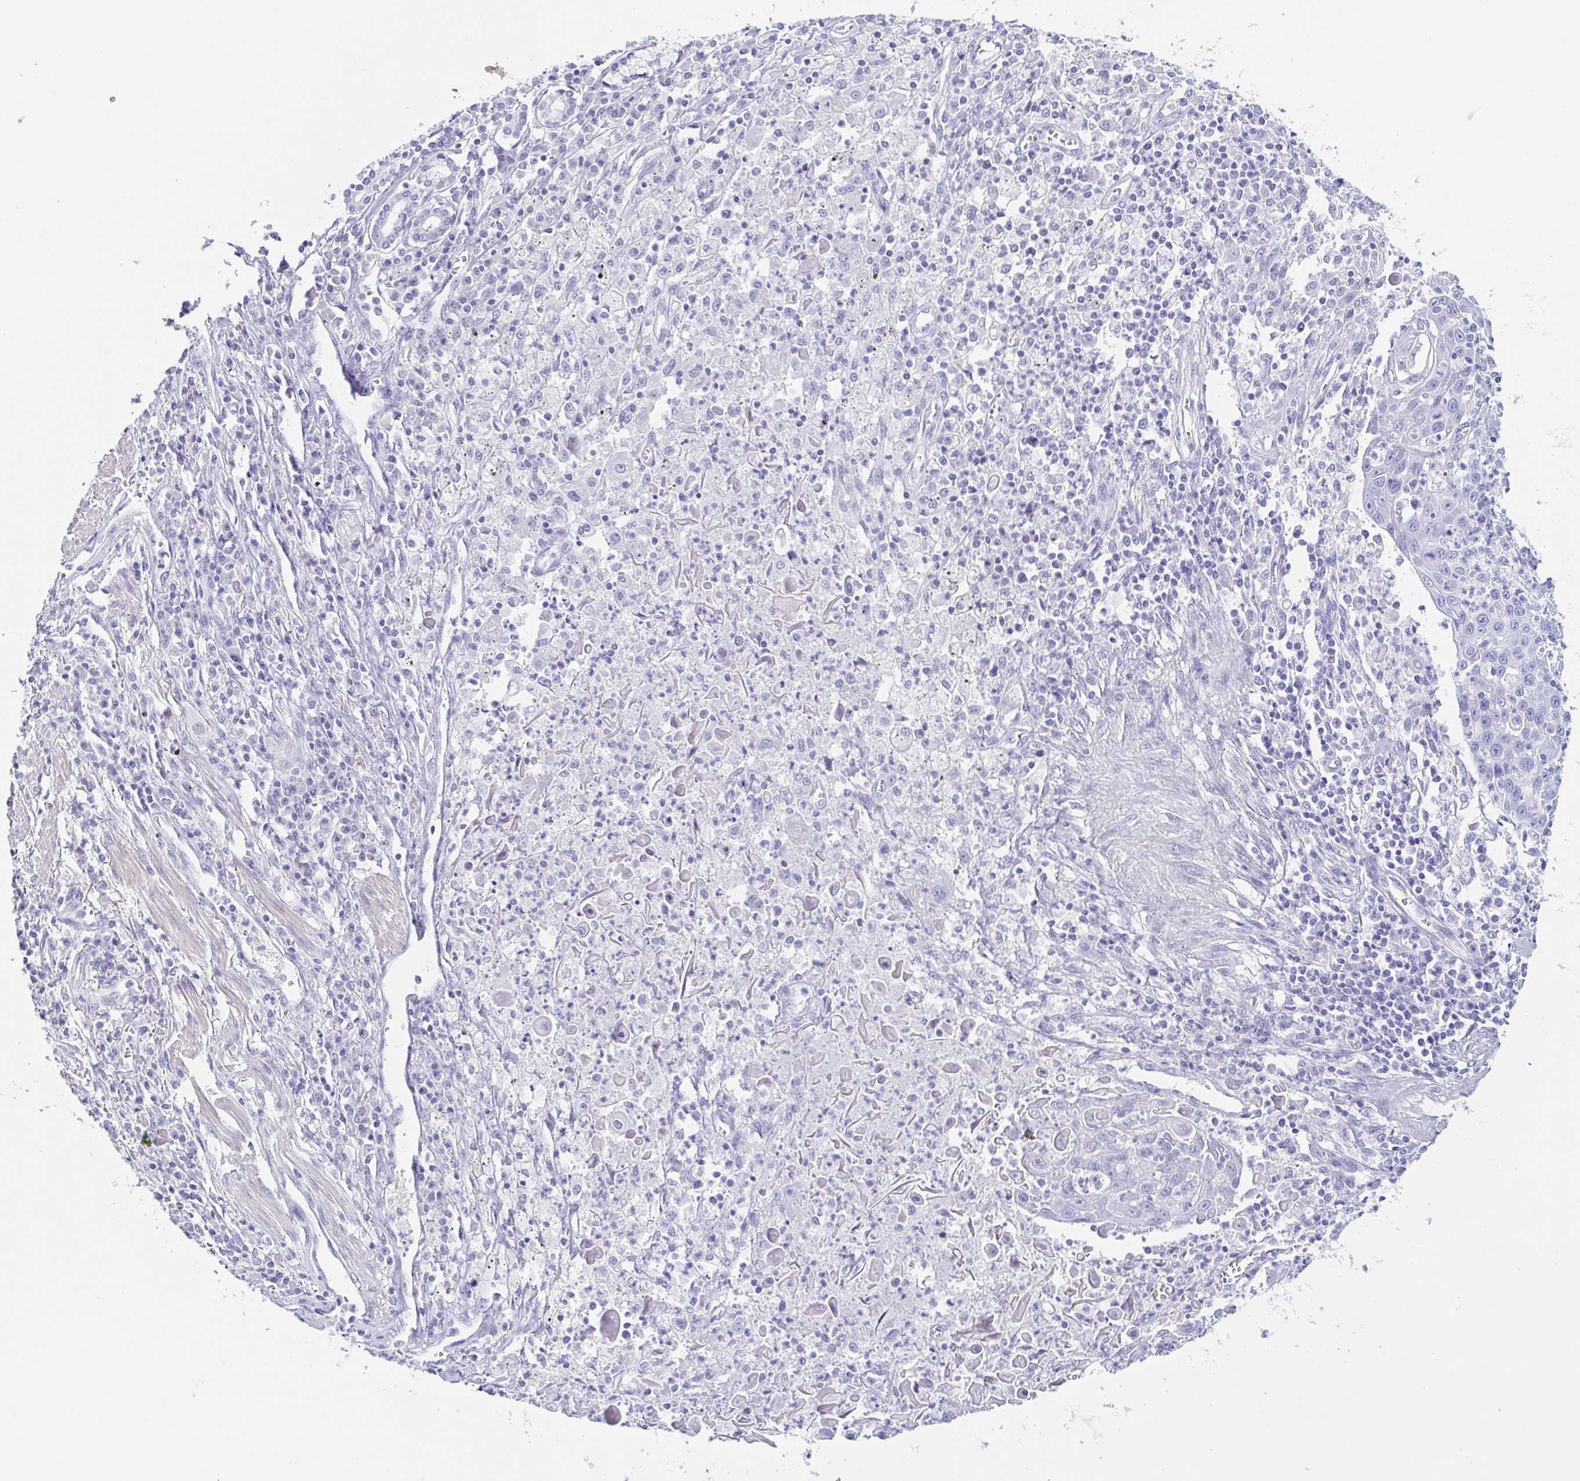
{"staining": {"intensity": "negative", "quantity": "none", "location": "none"}, "tissue": "lung cancer", "cell_type": "Tumor cells", "image_type": "cancer", "snomed": [{"axis": "morphology", "description": "Squamous cell carcinoma, NOS"}, {"axis": "morphology", "description": "Squamous cell carcinoma, metastatic, NOS"}, {"axis": "topography", "description": "Lung"}, {"axis": "topography", "description": "Pleura, NOS"}], "caption": "DAB (3,3'-diaminobenzidine) immunohistochemical staining of squamous cell carcinoma (lung) reveals no significant expression in tumor cells.", "gene": "TAGLN3", "patient": {"sex": "male", "age": 72}}